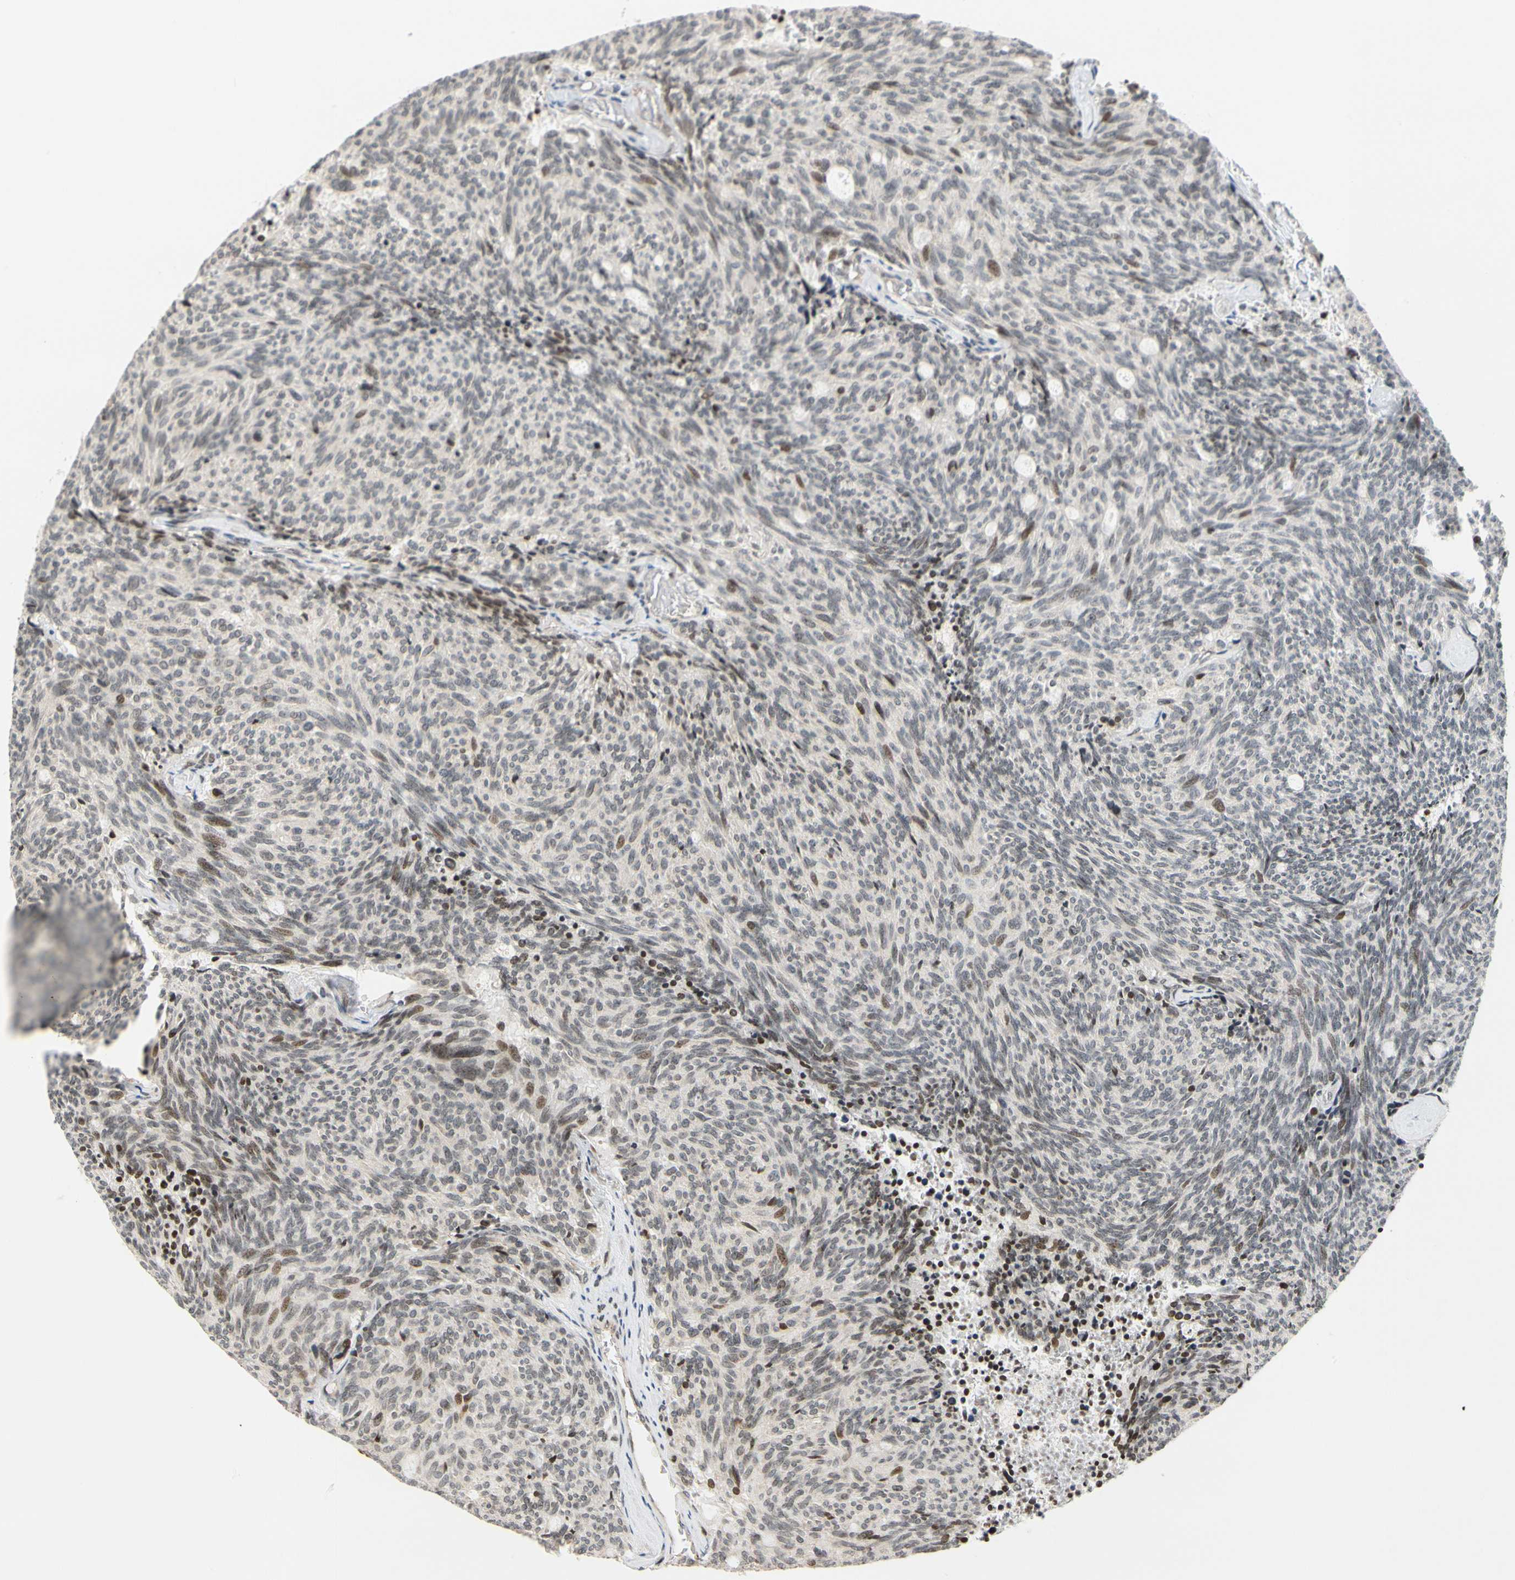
{"staining": {"intensity": "moderate", "quantity": "<25%", "location": "nuclear"}, "tissue": "carcinoid", "cell_type": "Tumor cells", "image_type": "cancer", "snomed": [{"axis": "morphology", "description": "Carcinoid, malignant, NOS"}, {"axis": "topography", "description": "Pancreas"}], "caption": "Tumor cells demonstrate low levels of moderate nuclear expression in about <25% of cells in malignant carcinoid.", "gene": "CDK7", "patient": {"sex": "female", "age": 54}}